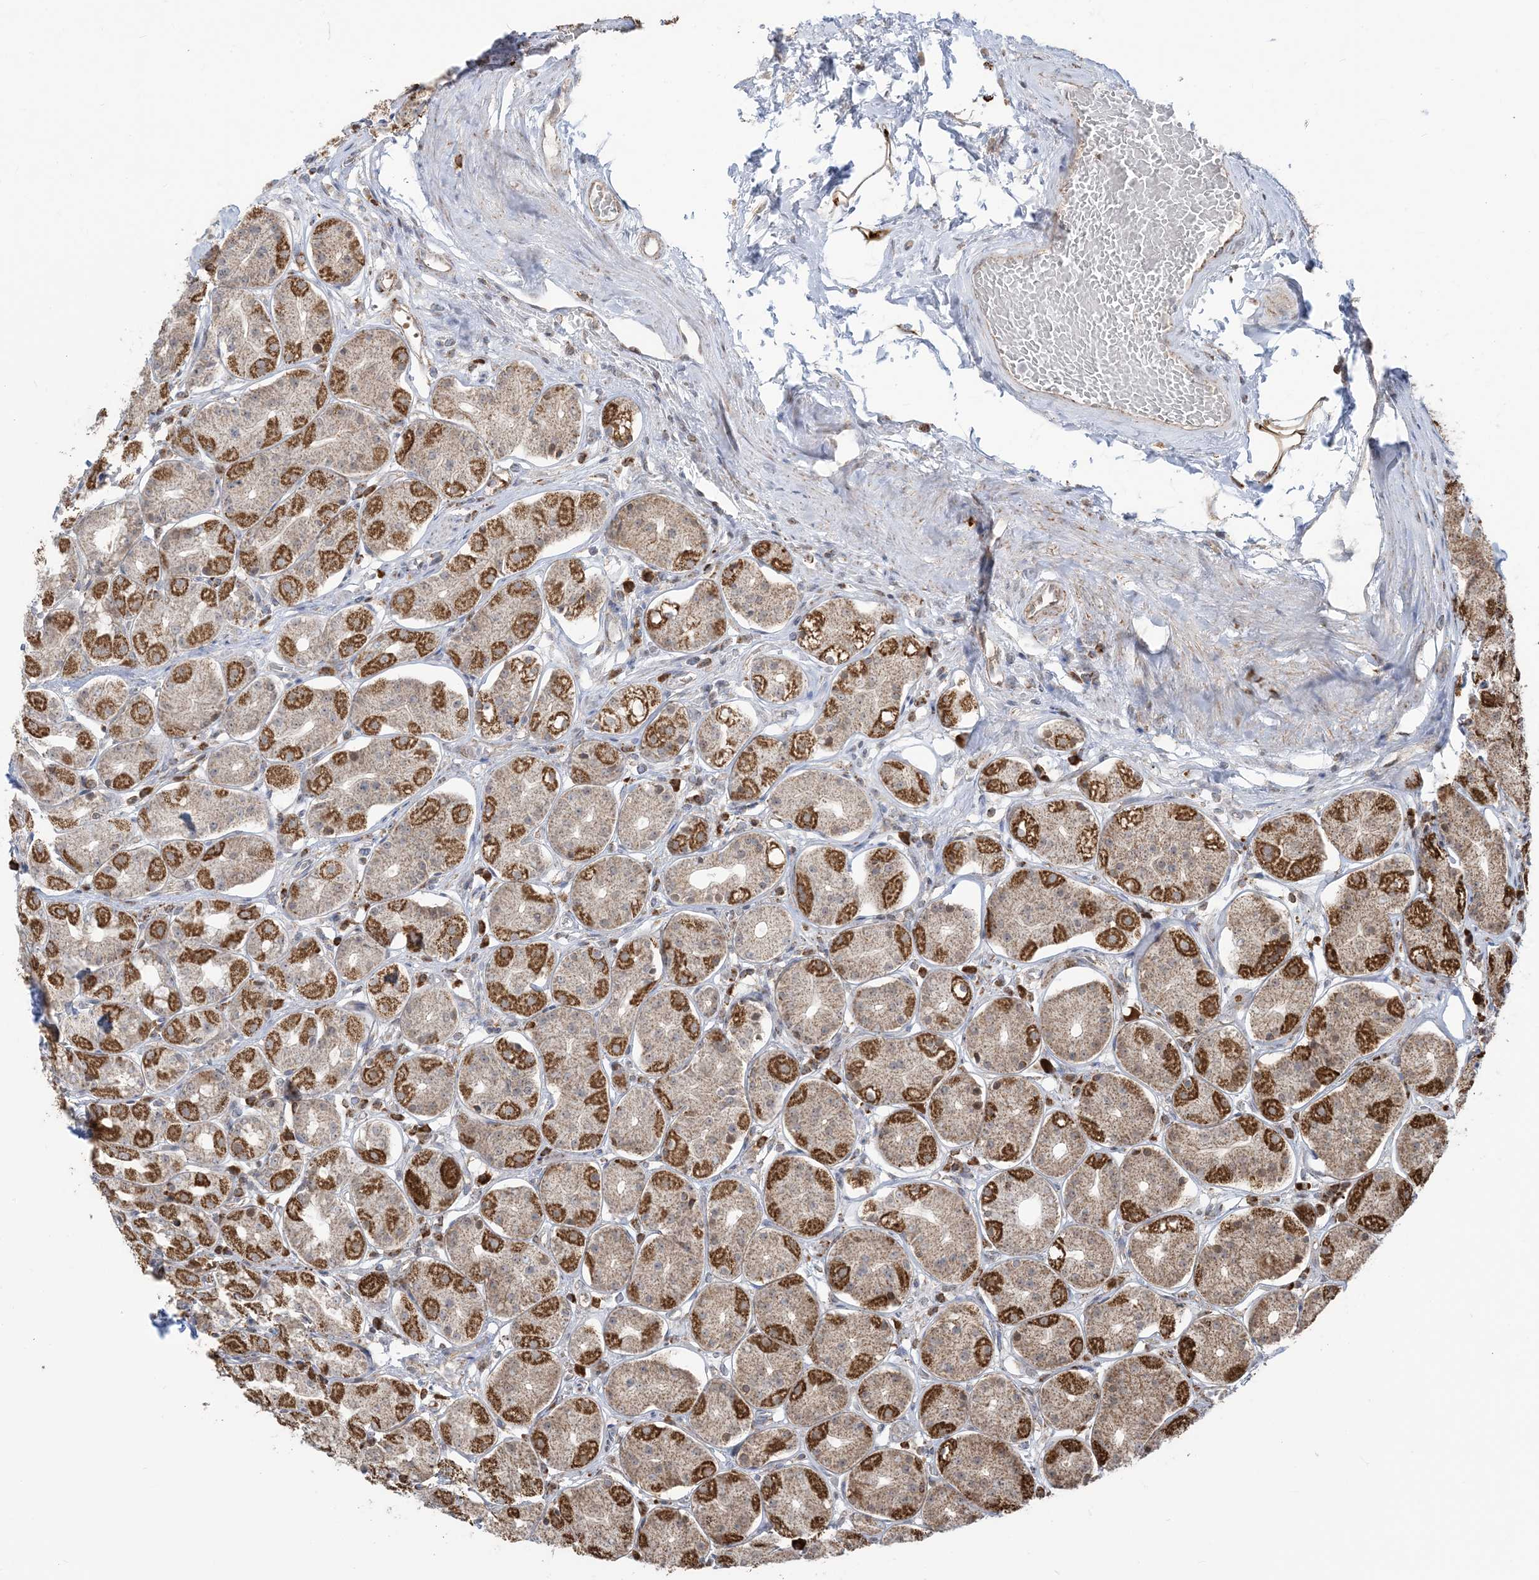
{"staining": {"intensity": "strong", "quantity": "25%-75%", "location": "cytoplasmic/membranous"}, "tissue": "stomach", "cell_type": "Glandular cells", "image_type": "normal", "snomed": [{"axis": "morphology", "description": "Normal tissue, NOS"}, {"axis": "topography", "description": "Stomach"}, {"axis": "topography", "description": "Stomach, lower"}], "caption": "Immunohistochemistry (DAB) staining of unremarkable human stomach displays strong cytoplasmic/membranous protein staining in approximately 25%-75% of glandular cells. Immunohistochemistry (ihc) stains the protein of interest in brown and the nuclei are stained blue.", "gene": "MAPKBP1", "patient": {"sex": "female", "age": 56}}